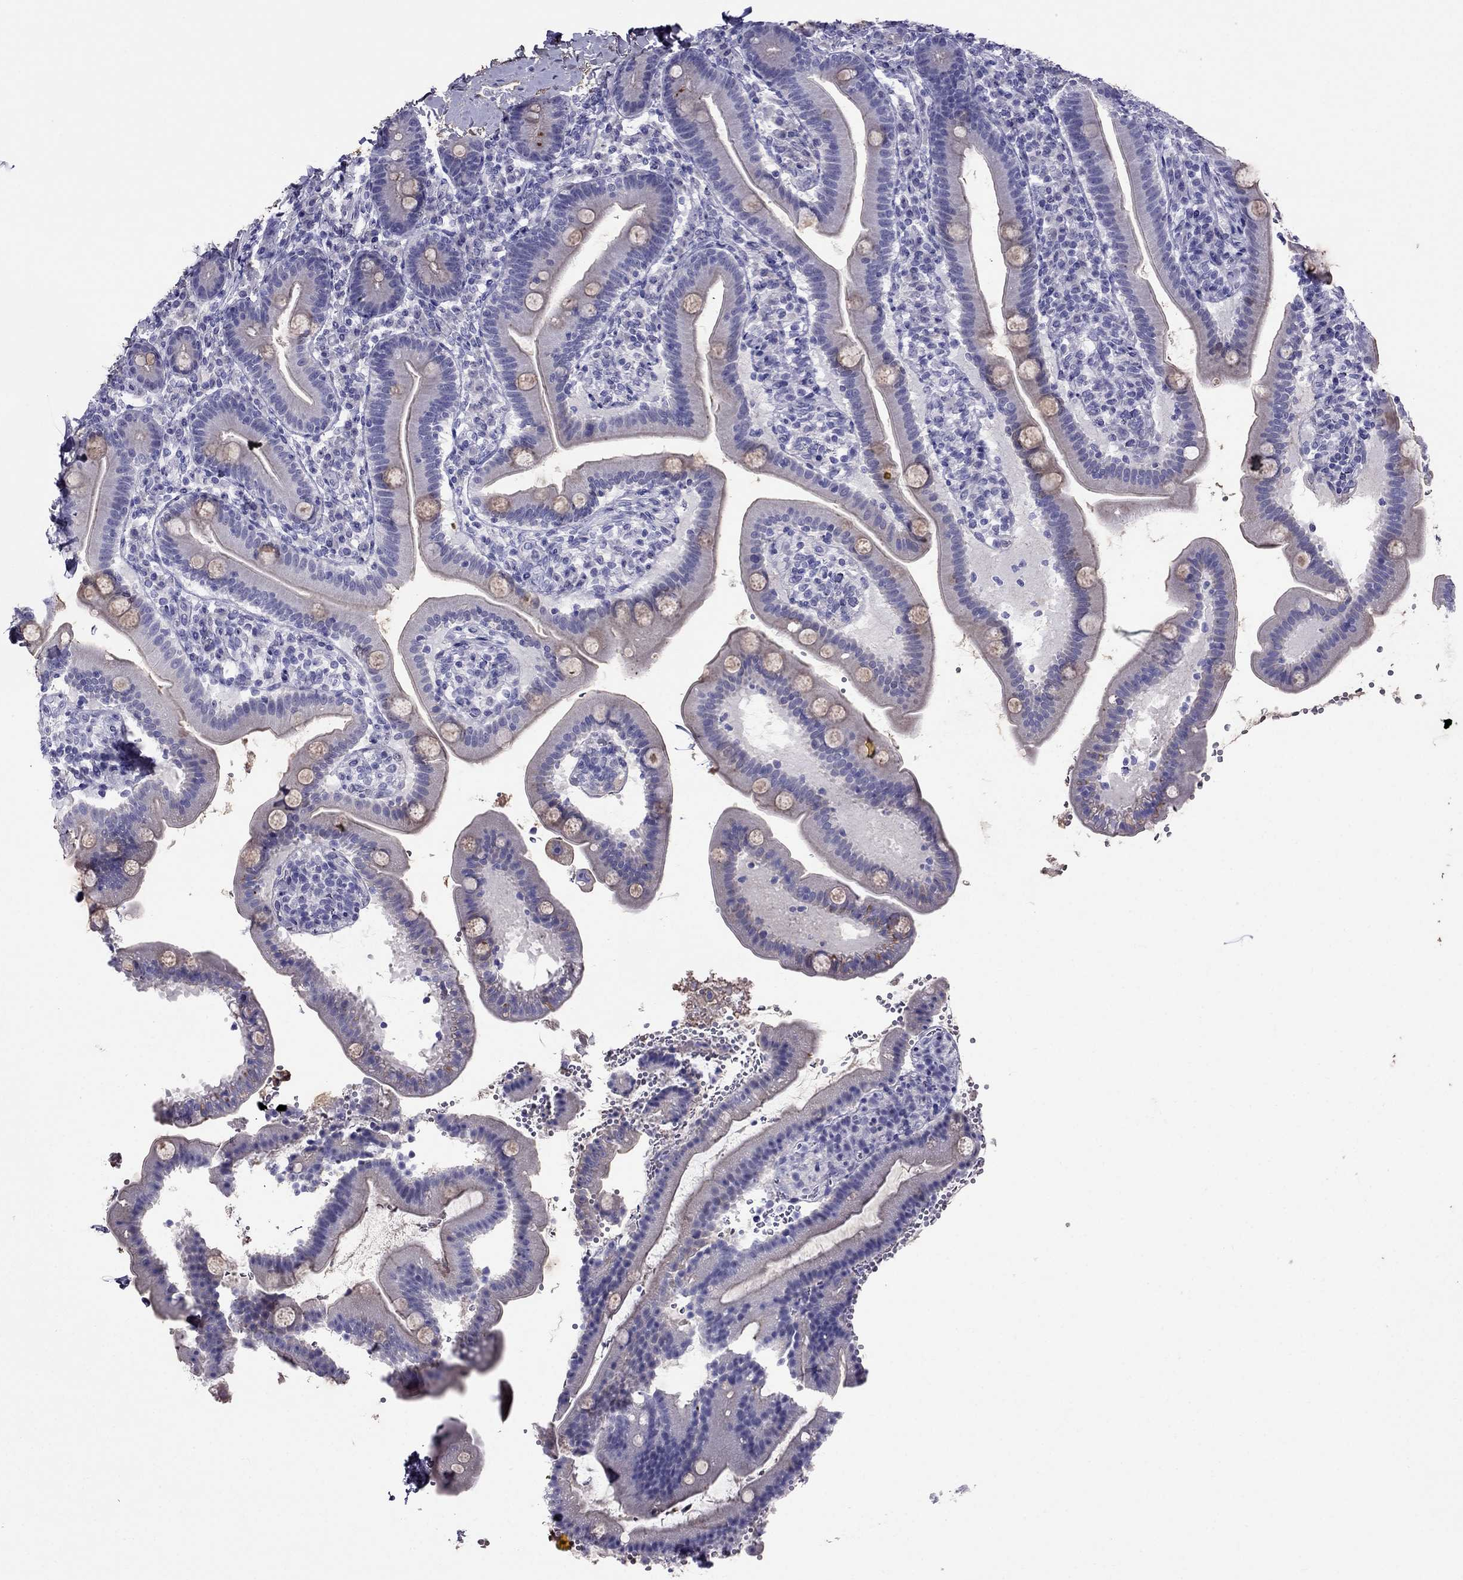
{"staining": {"intensity": "negative", "quantity": "none", "location": "none"}, "tissue": "small intestine", "cell_type": "Glandular cells", "image_type": "normal", "snomed": [{"axis": "morphology", "description": "Normal tissue, NOS"}, {"axis": "topography", "description": "Small intestine"}], "caption": "Immunohistochemistry (IHC) photomicrograph of benign small intestine: human small intestine stained with DAB reveals no significant protein expression in glandular cells.", "gene": "TBC1D21", "patient": {"sex": "male", "age": 66}}